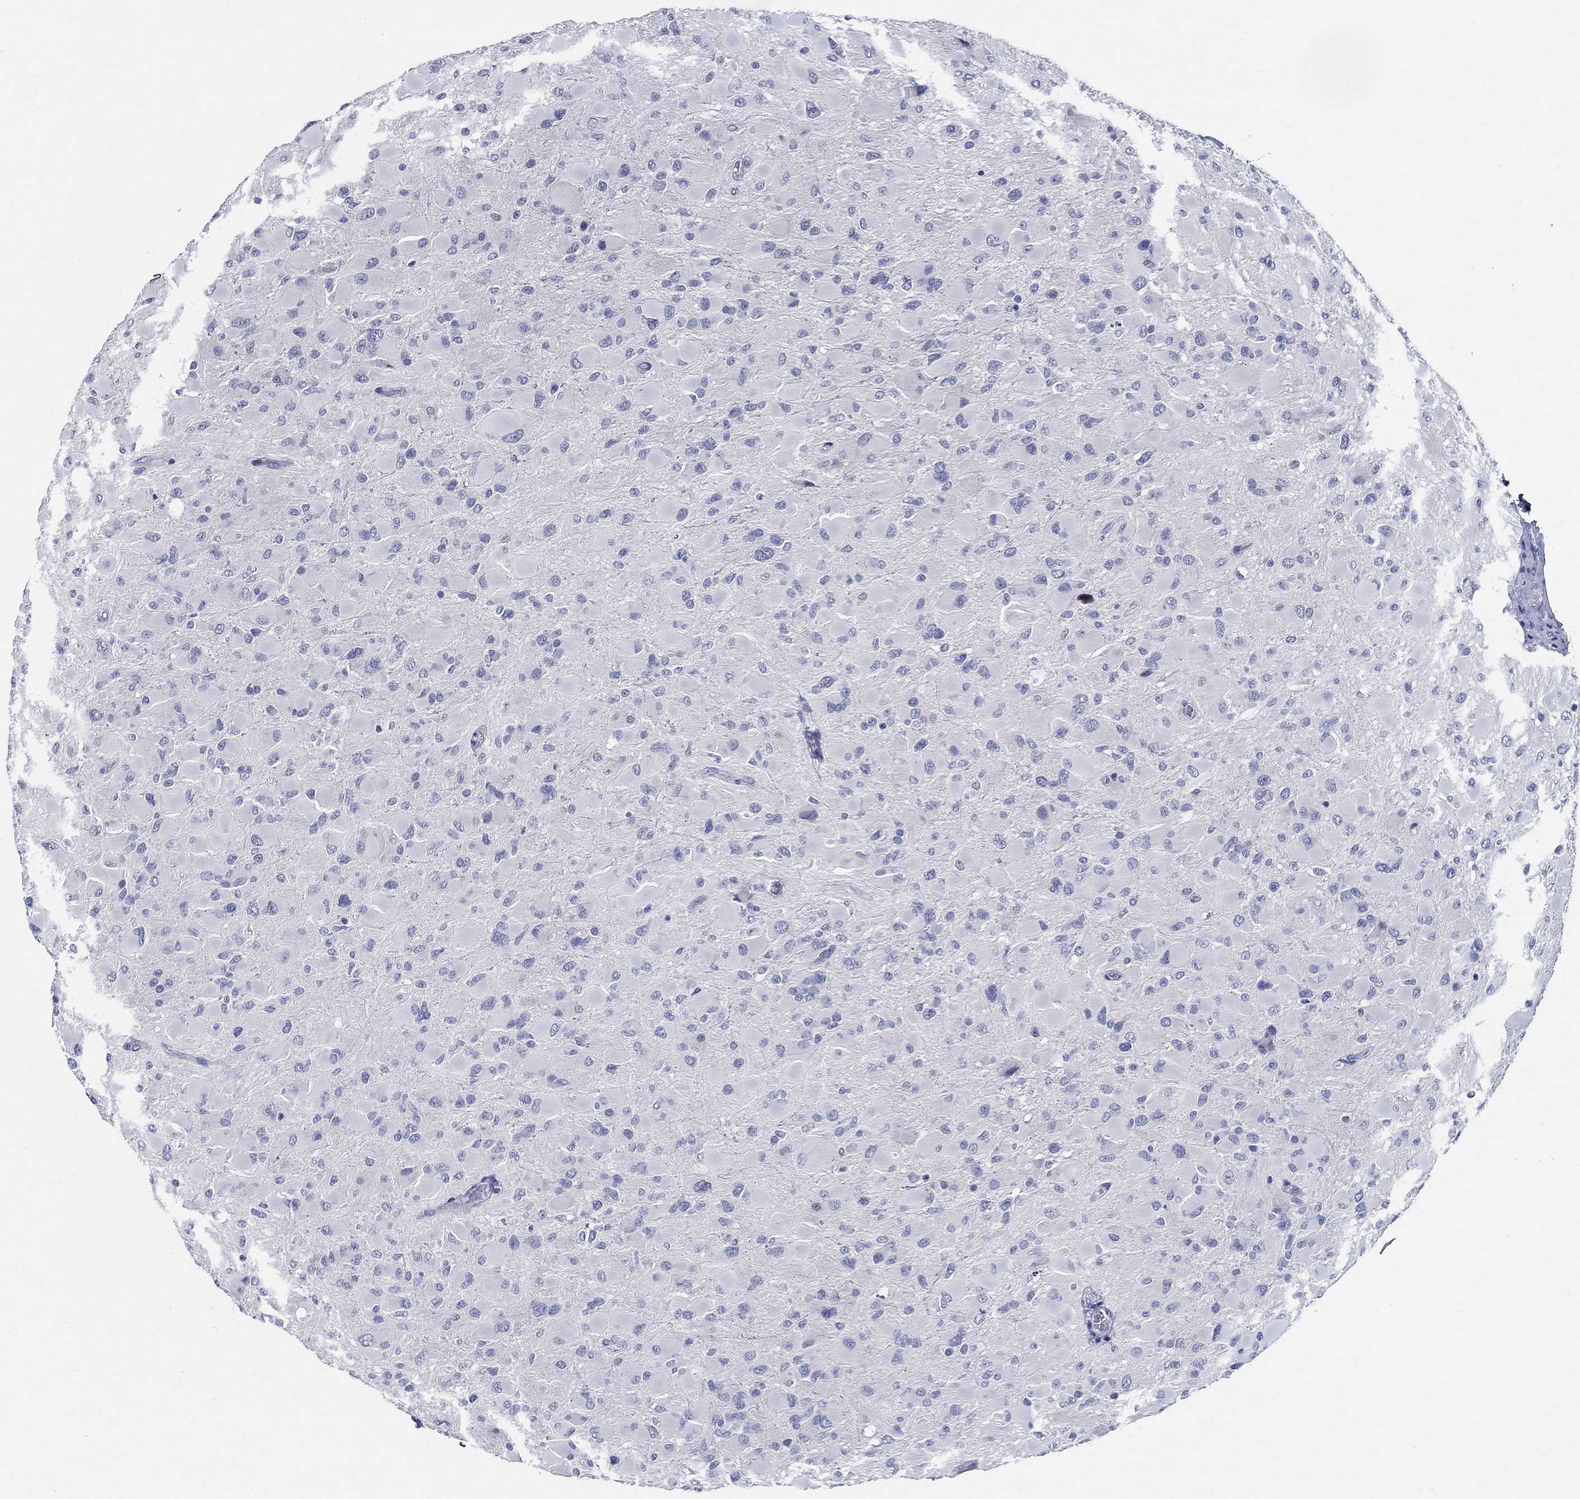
{"staining": {"intensity": "negative", "quantity": "none", "location": "none"}, "tissue": "glioma", "cell_type": "Tumor cells", "image_type": "cancer", "snomed": [{"axis": "morphology", "description": "Glioma, malignant, High grade"}, {"axis": "topography", "description": "Cerebral cortex"}], "caption": "An immunohistochemistry histopathology image of malignant glioma (high-grade) is shown. There is no staining in tumor cells of malignant glioma (high-grade). Brightfield microscopy of IHC stained with DAB (3,3'-diaminobenzidine) (brown) and hematoxylin (blue), captured at high magnification.", "gene": "CETN1", "patient": {"sex": "female", "age": 36}}